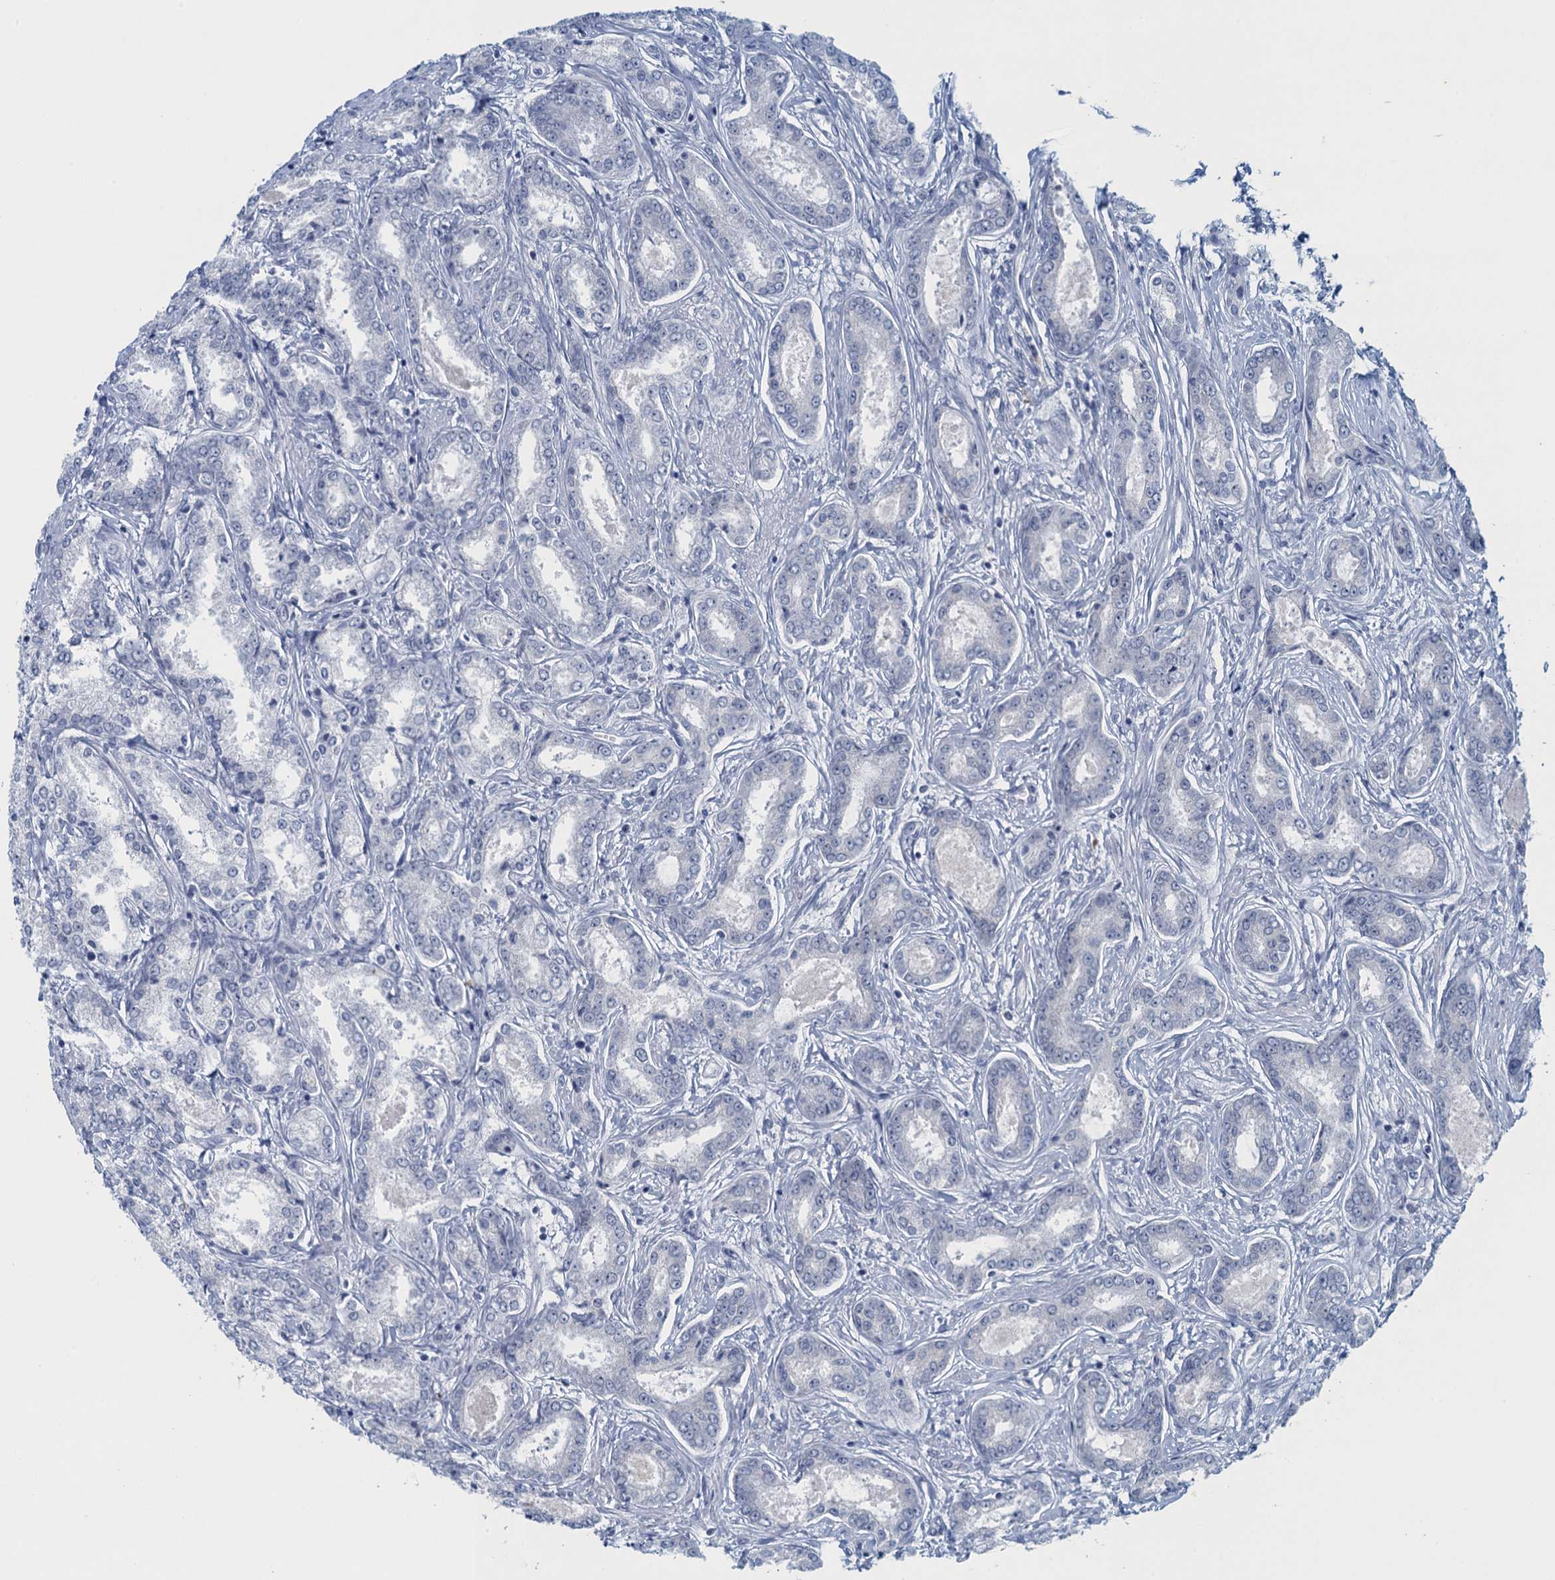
{"staining": {"intensity": "negative", "quantity": "none", "location": "none"}, "tissue": "prostate cancer", "cell_type": "Tumor cells", "image_type": "cancer", "snomed": [{"axis": "morphology", "description": "Adenocarcinoma, Low grade"}, {"axis": "topography", "description": "Prostate"}], "caption": "This image is of prostate low-grade adenocarcinoma stained with immunohistochemistry (IHC) to label a protein in brown with the nuclei are counter-stained blue. There is no expression in tumor cells.", "gene": "ENSG00000131152", "patient": {"sex": "male", "age": 68}}